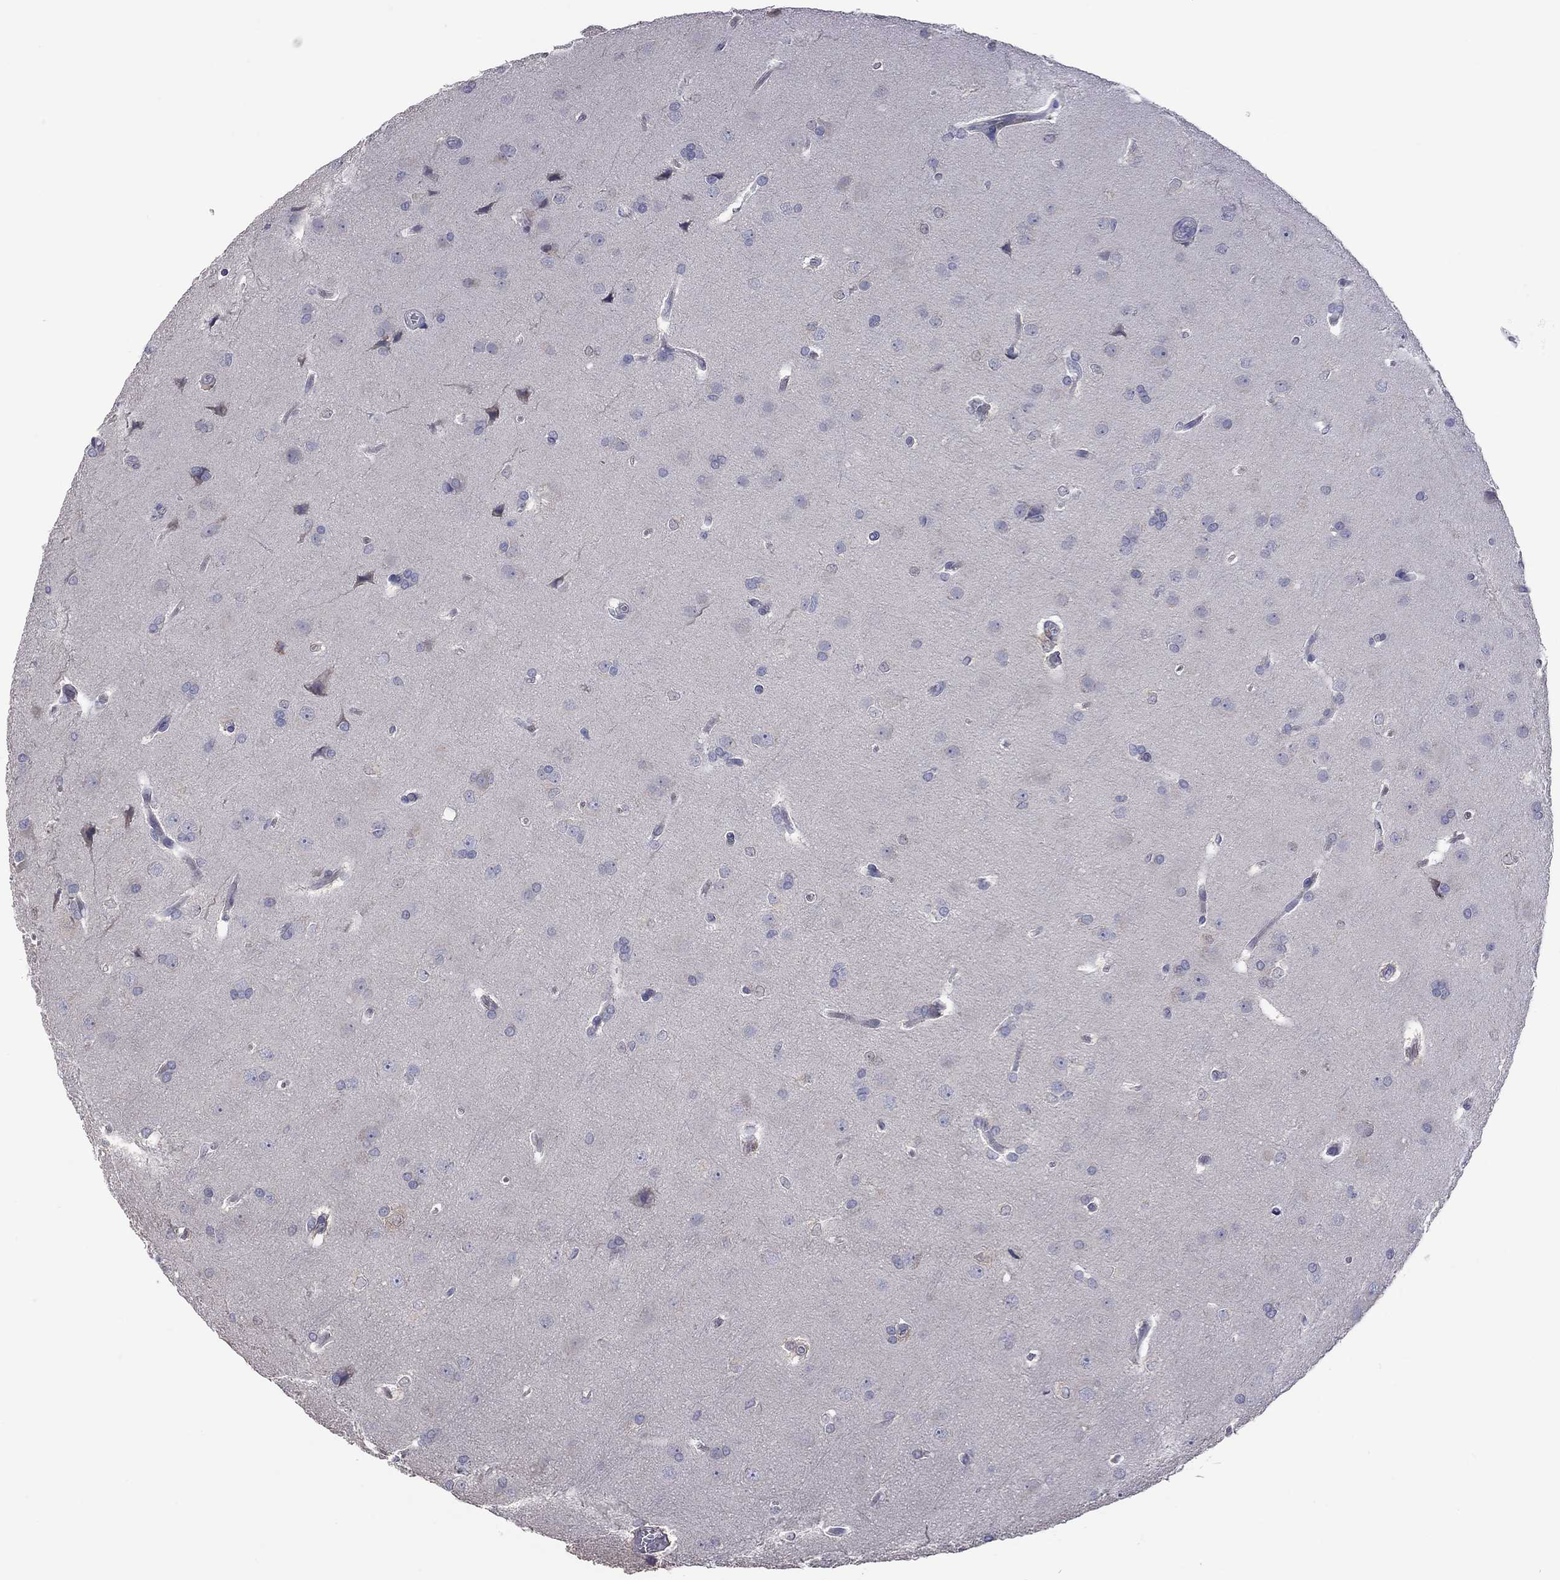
{"staining": {"intensity": "negative", "quantity": "none", "location": "none"}, "tissue": "glioma", "cell_type": "Tumor cells", "image_type": "cancer", "snomed": [{"axis": "morphology", "description": "Glioma, malignant, Low grade"}, {"axis": "topography", "description": "Brain"}], "caption": "Glioma stained for a protein using IHC shows no staining tumor cells.", "gene": "HYLS1", "patient": {"sex": "female", "age": 32}}